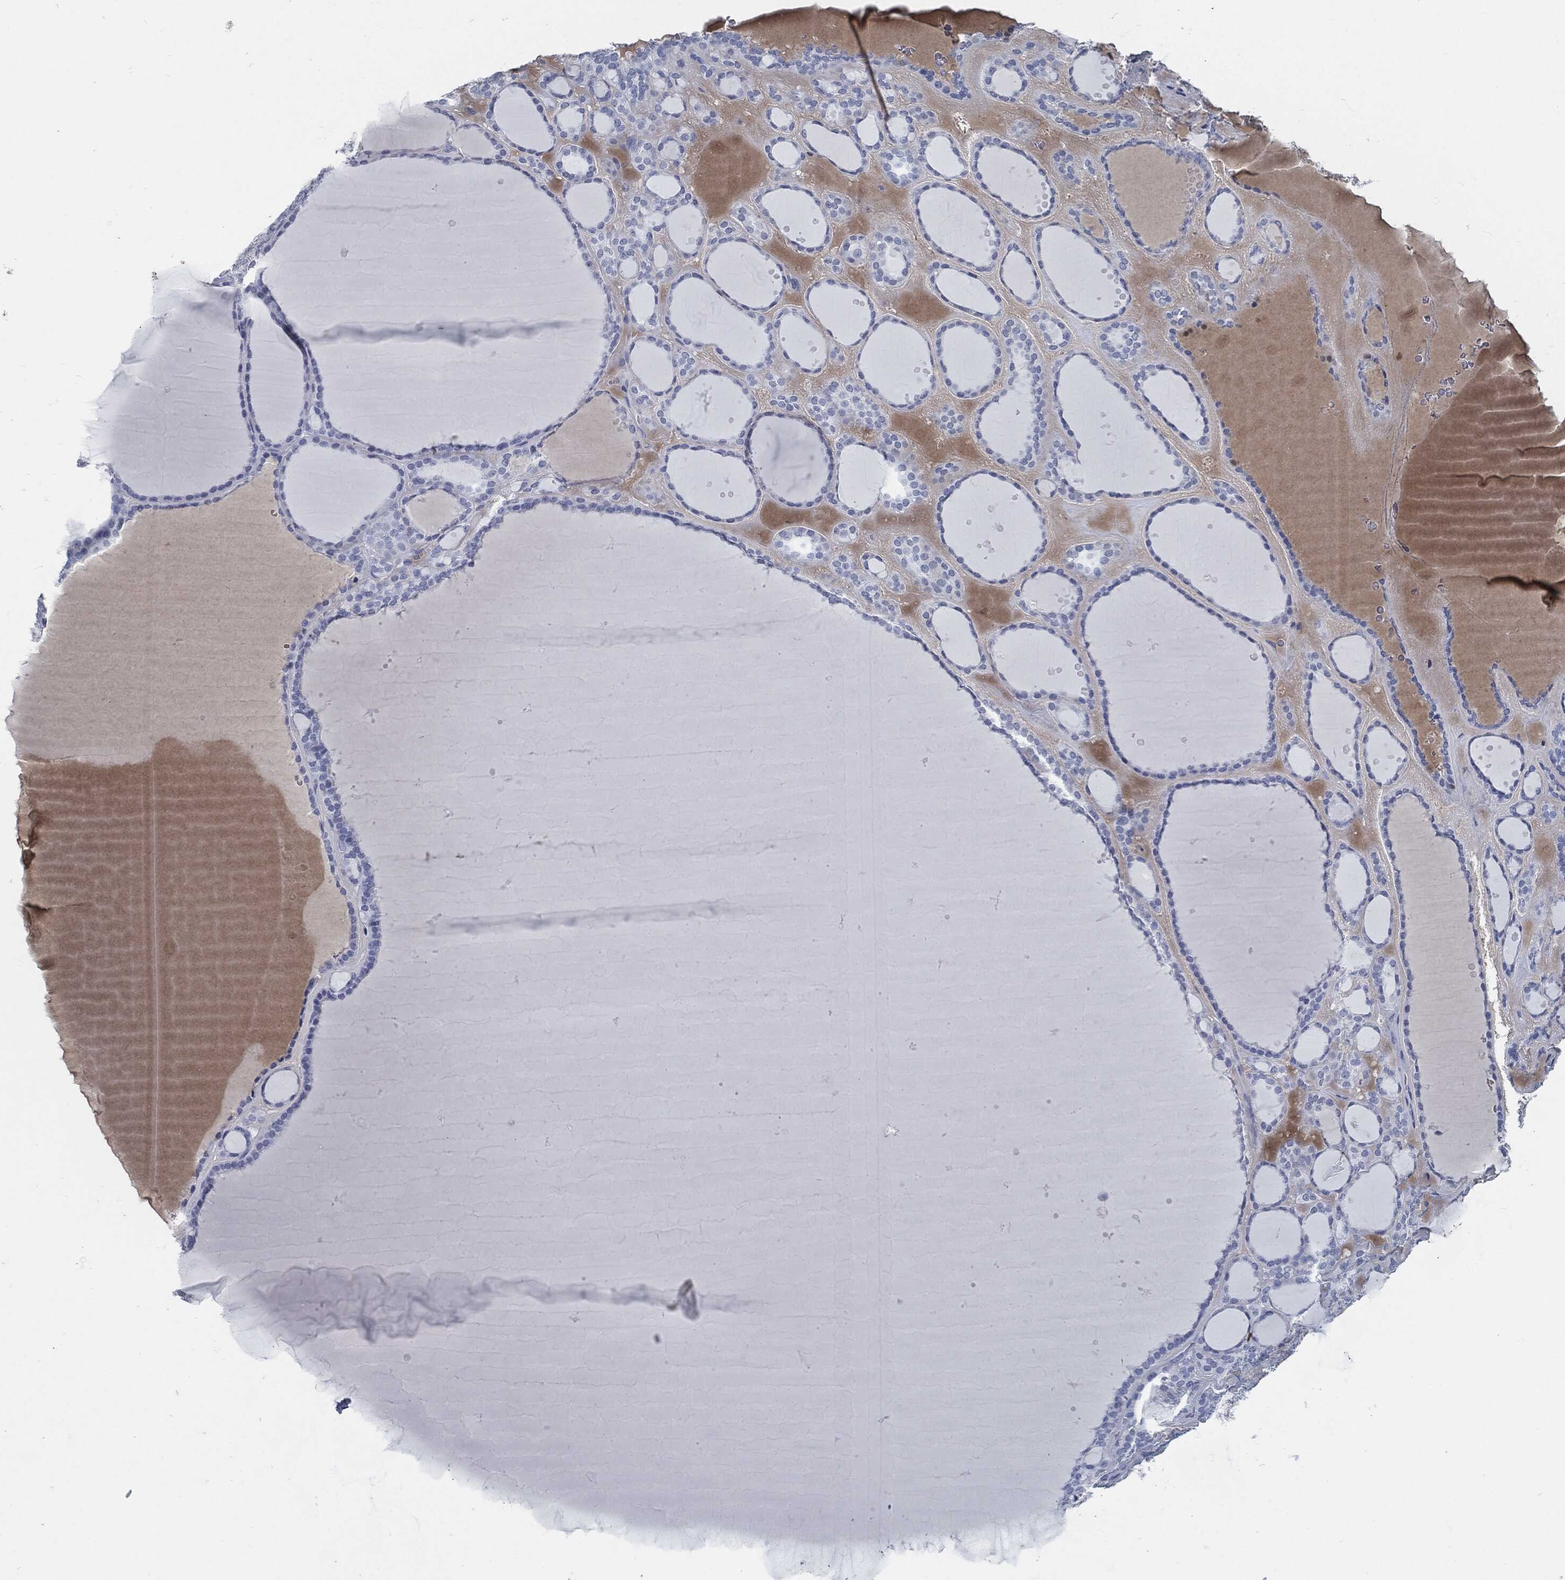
{"staining": {"intensity": "negative", "quantity": "none", "location": "none"}, "tissue": "thyroid gland", "cell_type": "Glandular cells", "image_type": "normal", "snomed": [{"axis": "morphology", "description": "Normal tissue, NOS"}, {"axis": "topography", "description": "Thyroid gland"}], "caption": "IHC histopathology image of unremarkable human thyroid gland stained for a protein (brown), which demonstrates no expression in glandular cells. (DAB (3,3'-diaminobenzidine) immunohistochemistry visualized using brightfield microscopy, high magnification).", "gene": "MST1", "patient": {"sex": "male", "age": 63}}